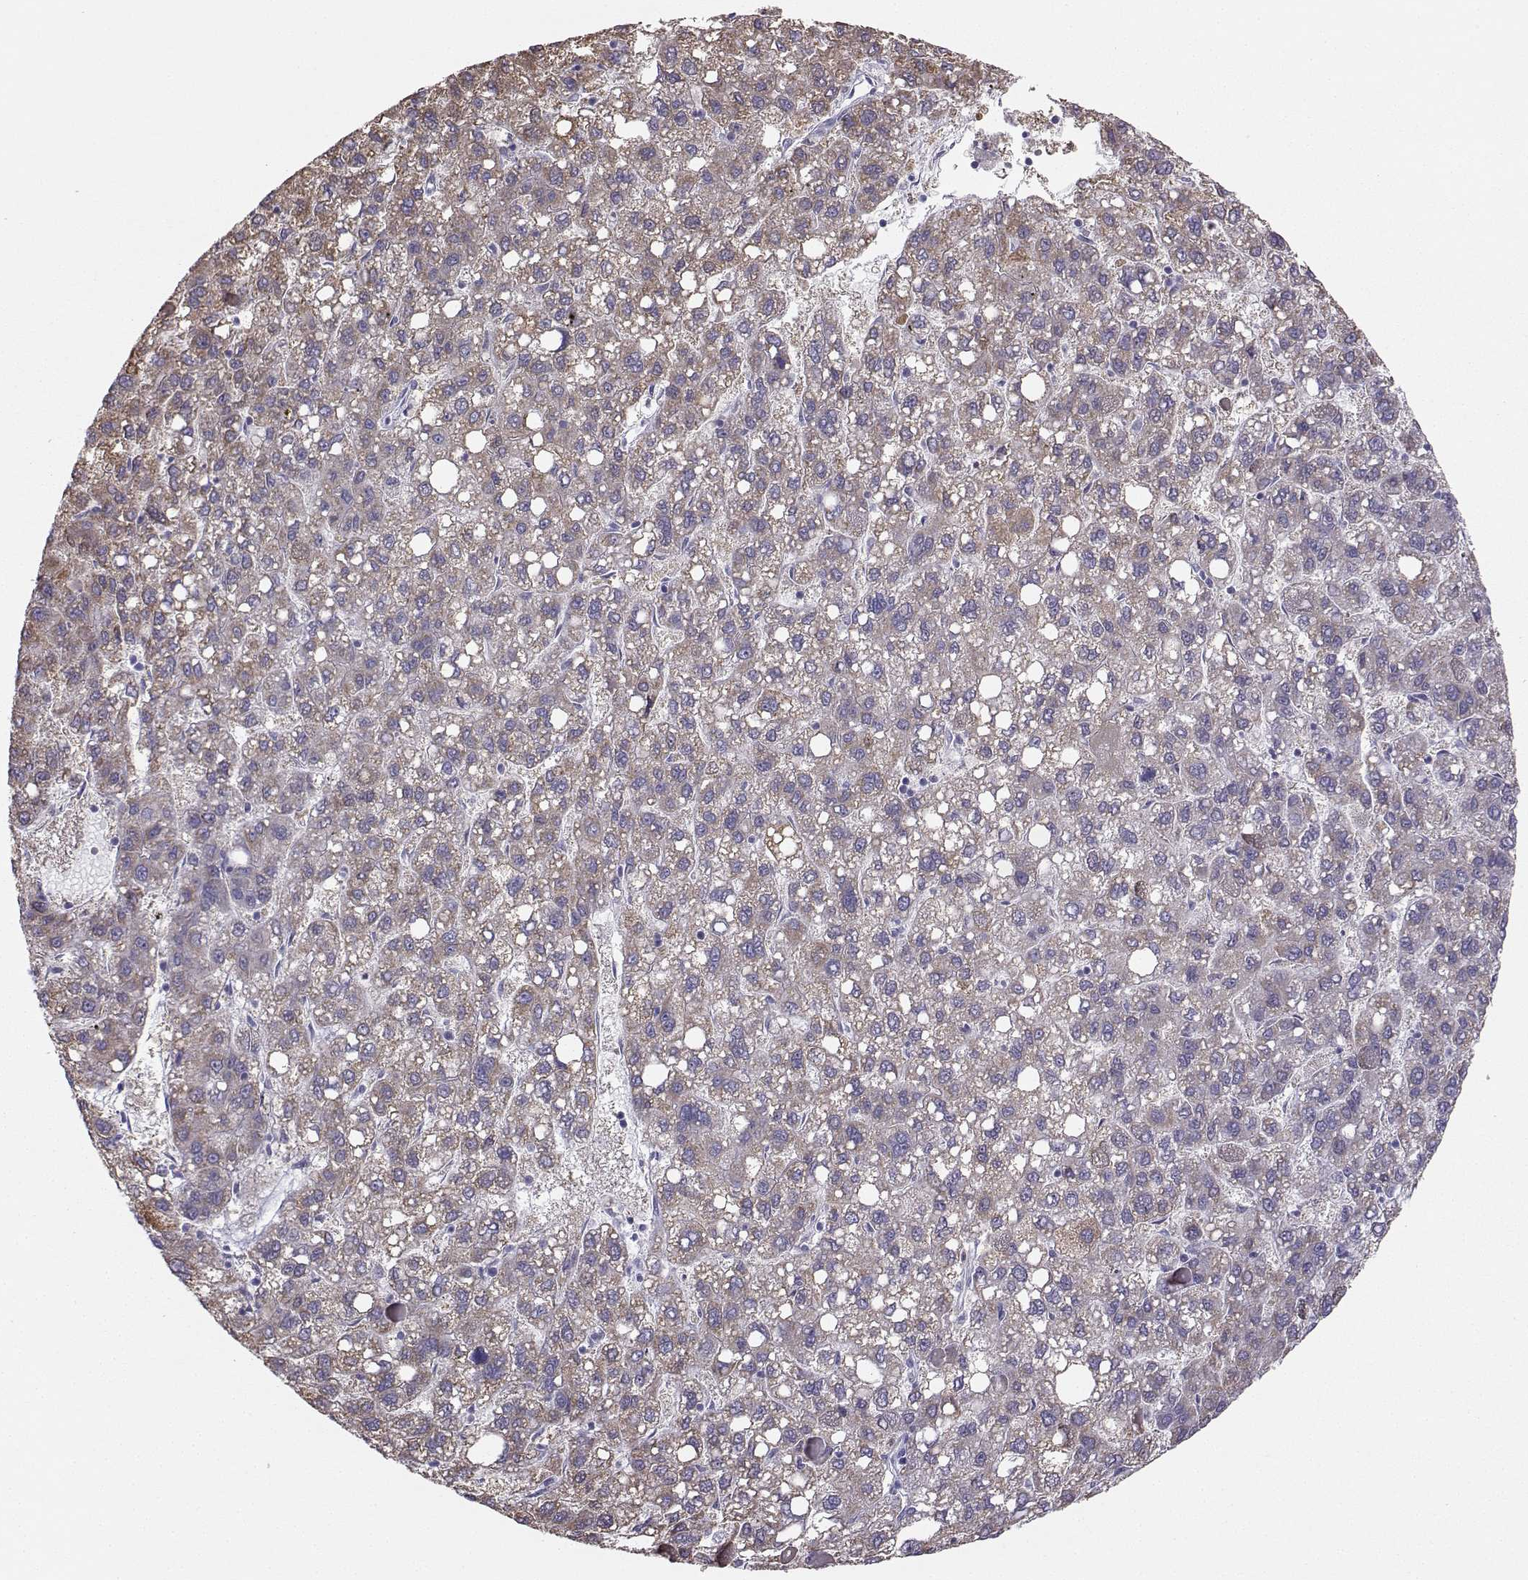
{"staining": {"intensity": "weak", "quantity": ">75%", "location": "cytoplasmic/membranous"}, "tissue": "liver cancer", "cell_type": "Tumor cells", "image_type": "cancer", "snomed": [{"axis": "morphology", "description": "Carcinoma, Hepatocellular, NOS"}, {"axis": "topography", "description": "Liver"}], "caption": "A low amount of weak cytoplasmic/membranous expression is present in approximately >75% of tumor cells in liver cancer (hepatocellular carcinoma) tissue. (DAB IHC, brown staining for protein, blue staining for nuclei).", "gene": "DCLK3", "patient": {"sex": "female", "age": 82}}